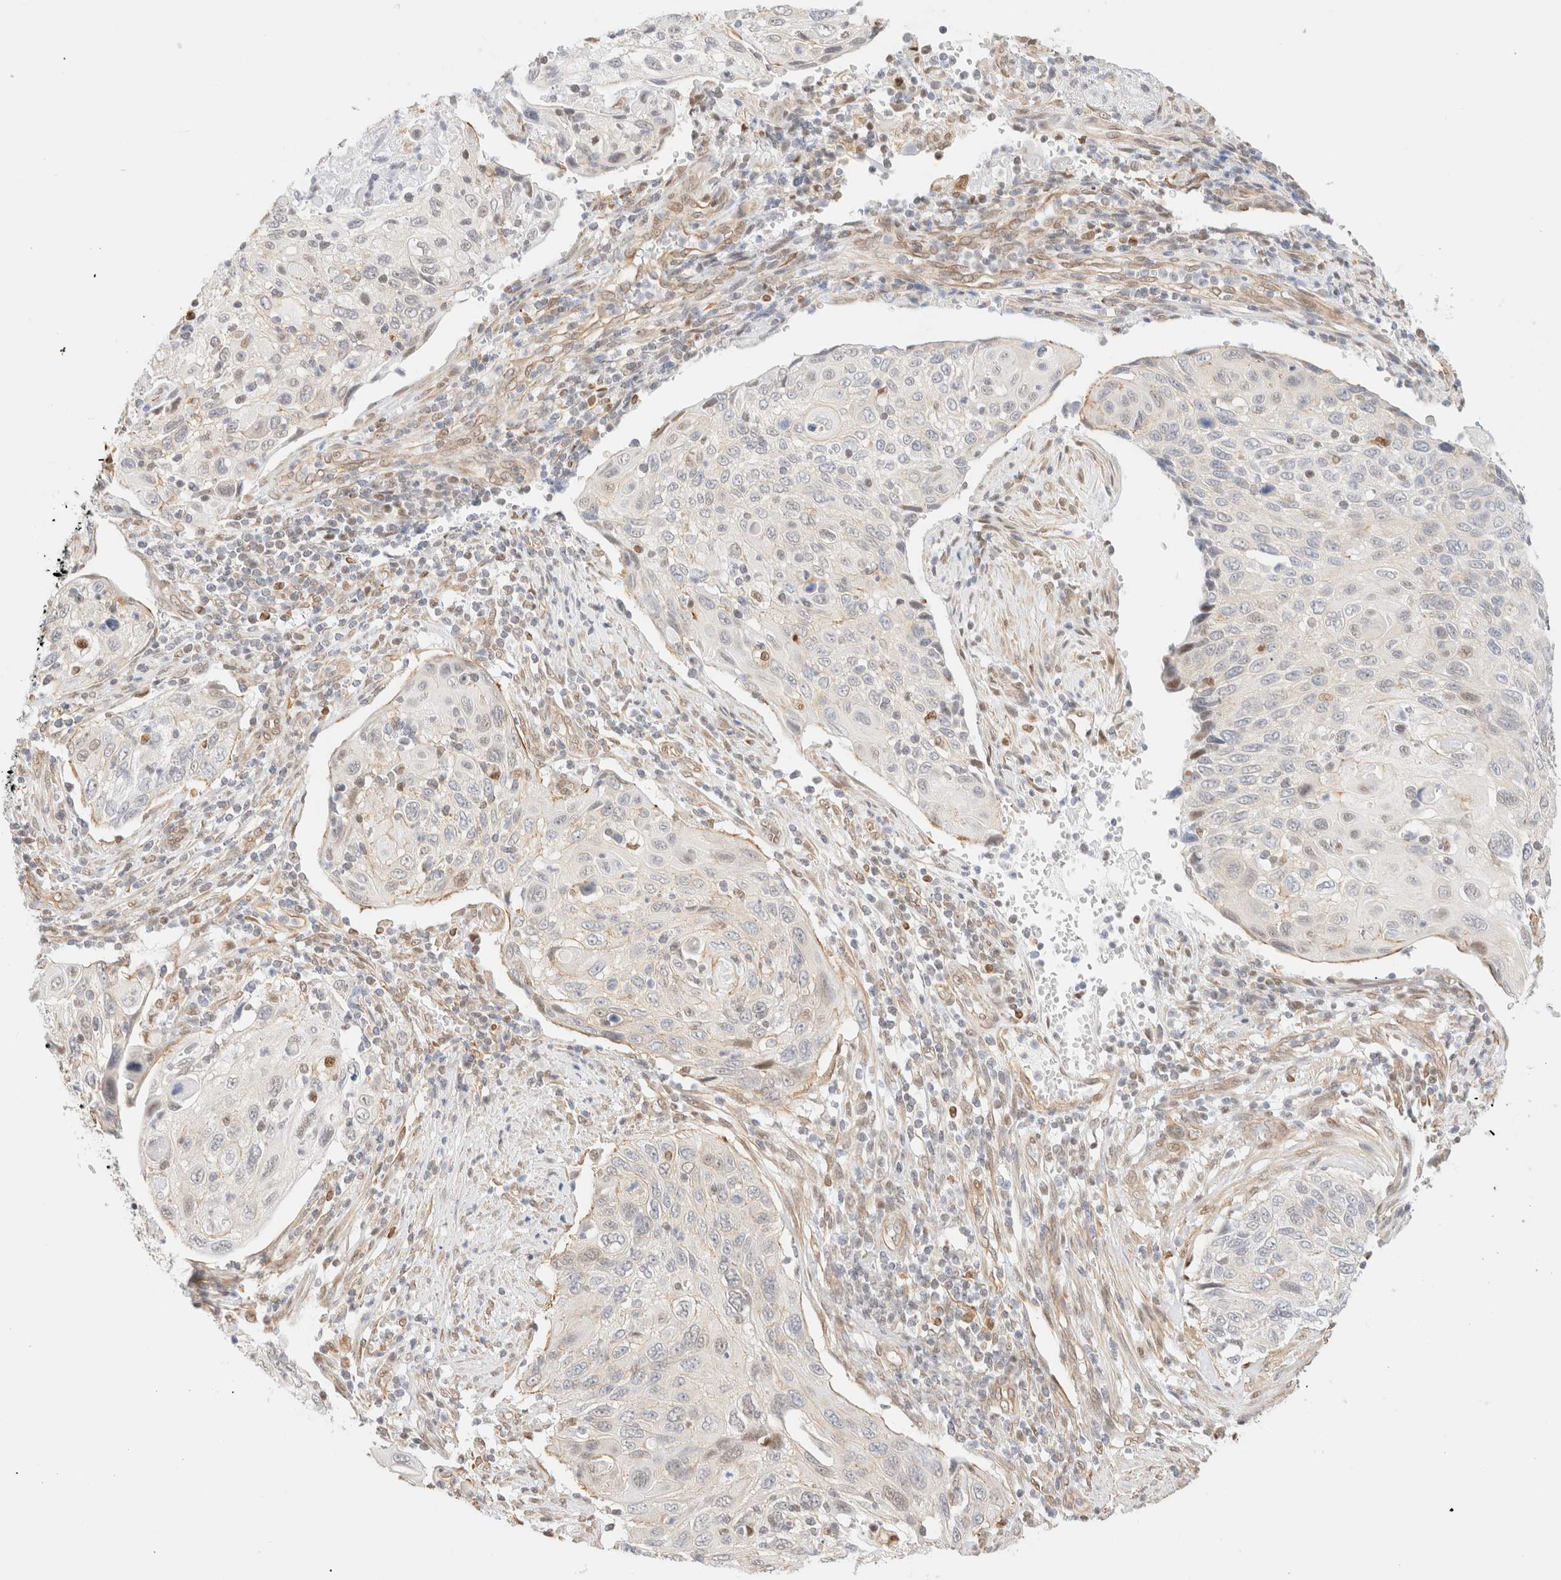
{"staining": {"intensity": "weak", "quantity": "<25%", "location": "nuclear"}, "tissue": "cervical cancer", "cell_type": "Tumor cells", "image_type": "cancer", "snomed": [{"axis": "morphology", "description": "Squamous cell carcinoma, NOS"}, {"axis": "topography", "description": "Cervix"}], "caption": "Photomicrograph shows no protein positivity in tumor cells of squamous cell carcinoma (cervical) tissue.", "gene": "ARID5A", "patient": {"sex": "female", "age": 70}}